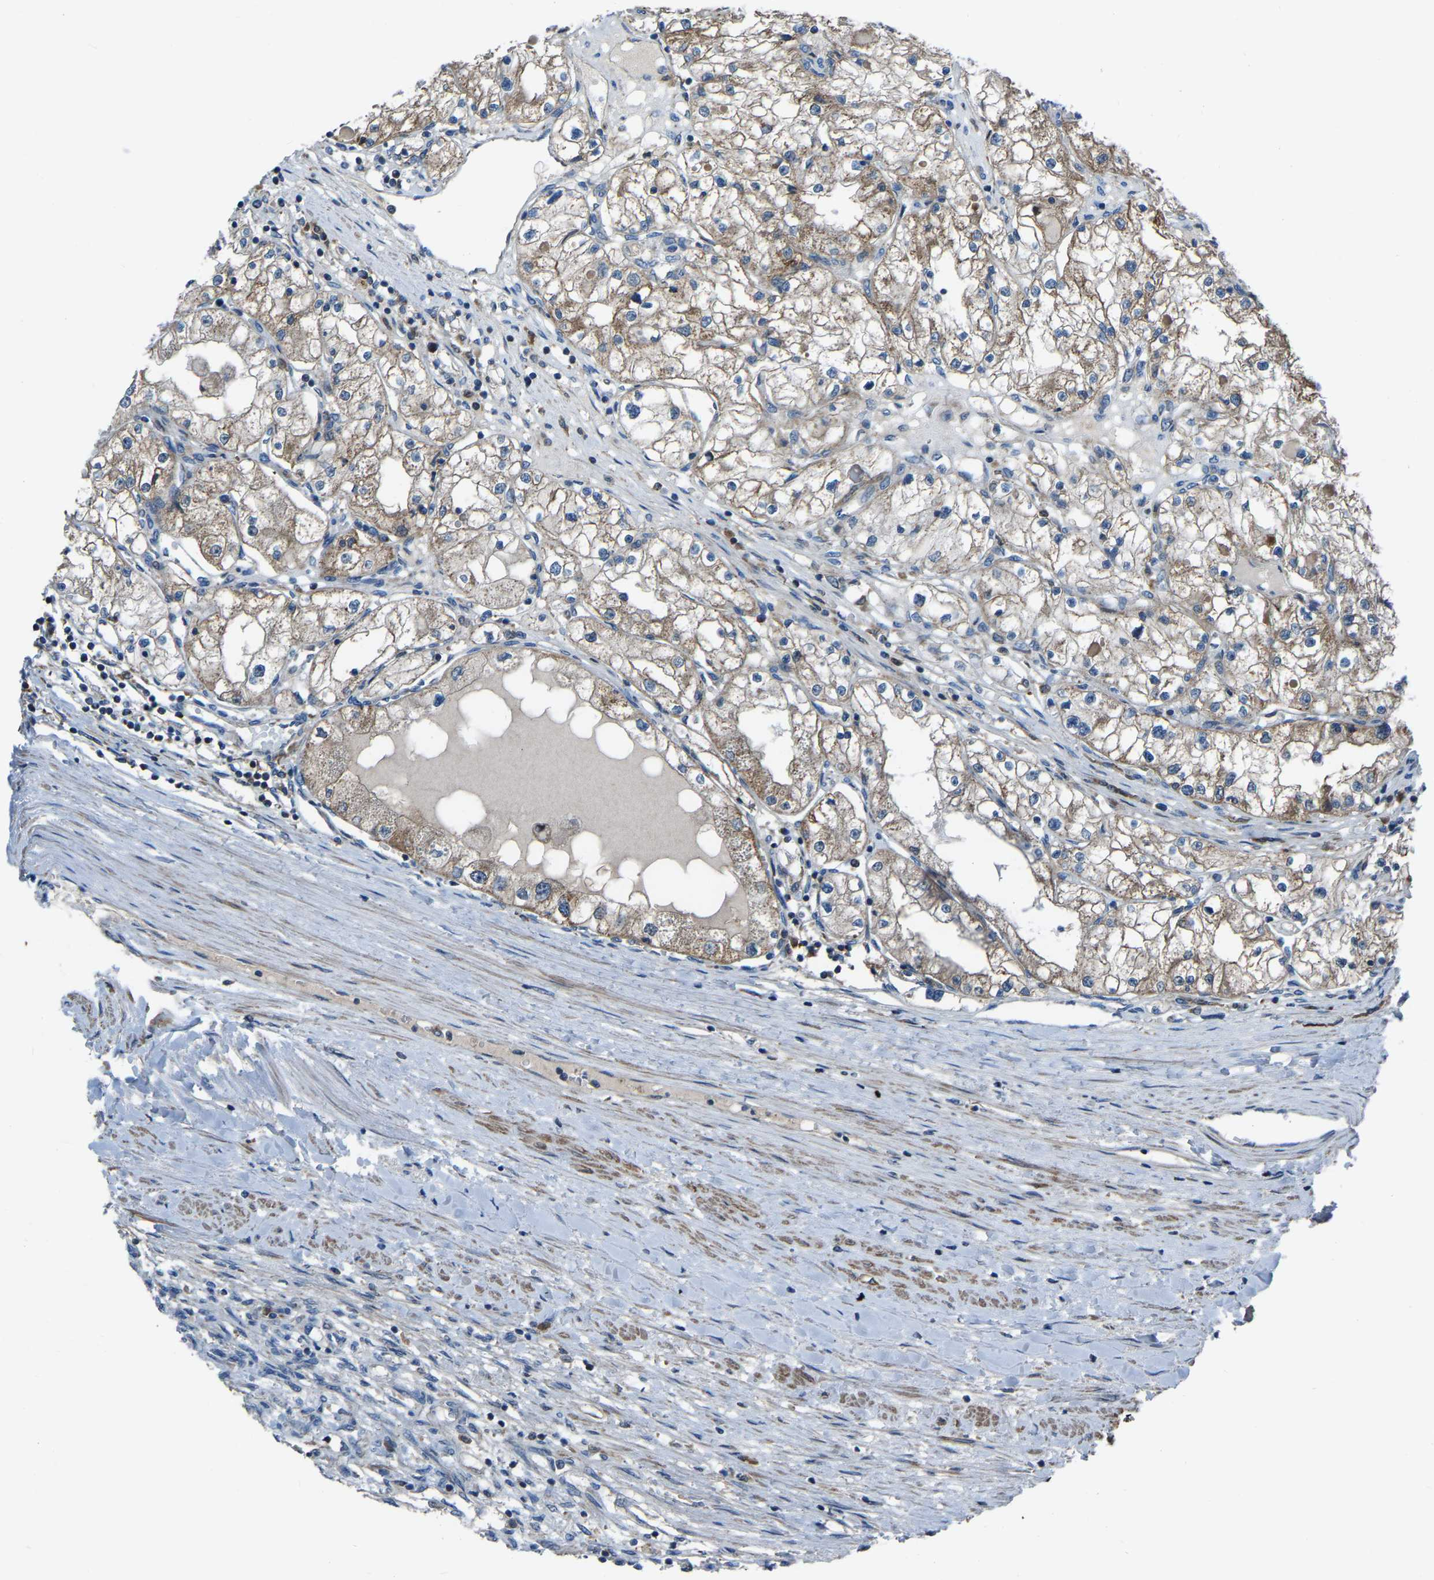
{"staining": {"intensity": "weak", "quantity": "25%-75%", "location": "cytoplasmic/membranous"}, "tissue": "renal cancer", "cell_type": "Tumor cells", "image_type": "cancer", "snomed": [{"axis": "morphology", "description": "Adenocarcinoma, NOS"}, {"axis": "topography", "description": "Kidney"}], "caption": "Adenocarcinoma (renal) was stained to show a protein in brown. There is low levels of weak cytoplasmic/membranous staining in approximately 25%-75% of tumor cells.", "gene": "AKR1A1", "patient": {"sex": "male", "age": 68}}